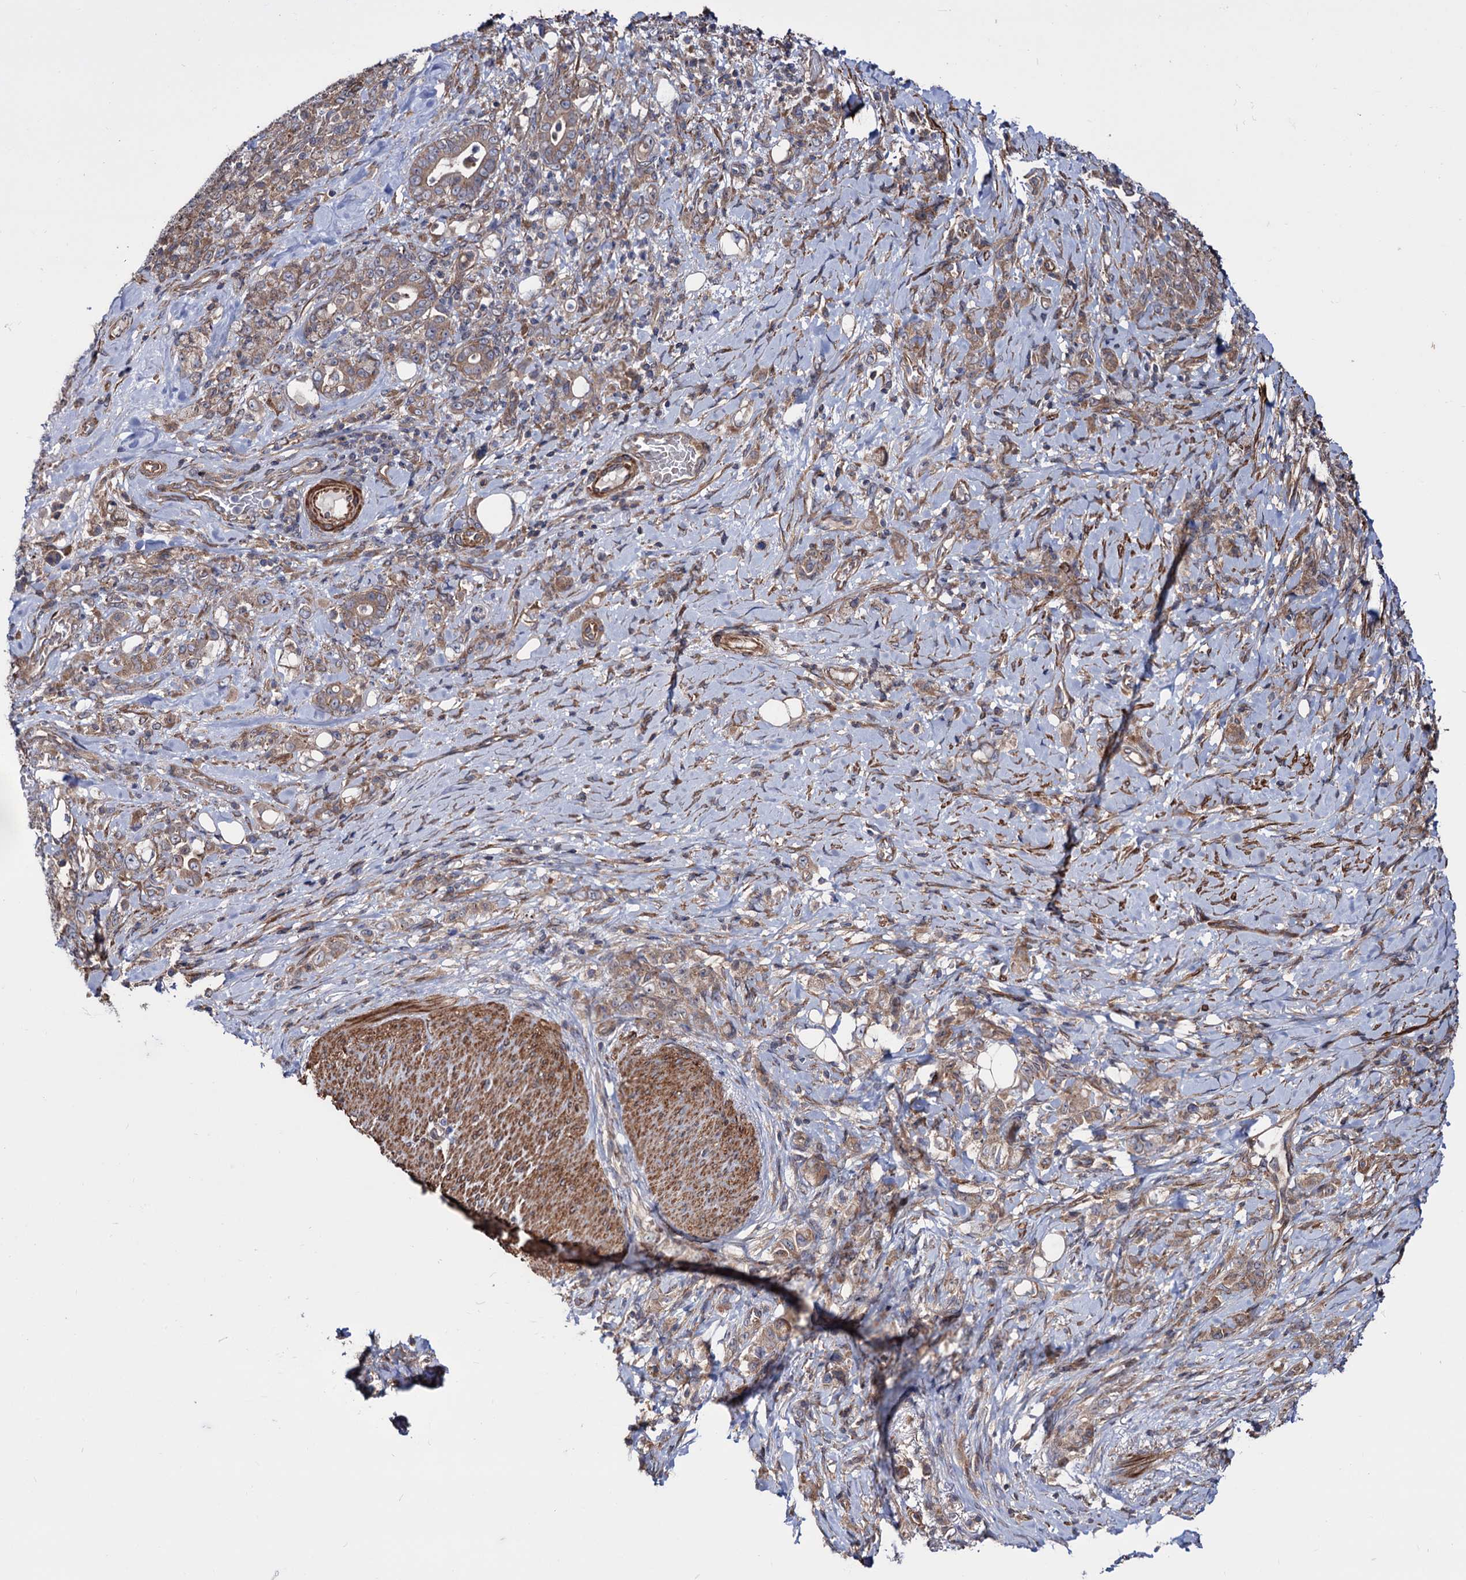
{"staining": {"intensity": "moderate", "quantity": ">75%", "location": "cytoplasmic/membranous"}, "tissue": "stomach cancer", "cell_type": "Tumor cells", "image_type": "cancer", "snomed": [{"axis": "morphology", "description": "Adenocarcinoma, NOS"}, {"axis": "topography", "description": "Stomach"}], "caption": "Immunohistochemistry (IHC) (DAB) staining of human stomach adenocarcinoma exhibits moderate cytoplasmic/membranous protein expression in approximately >75% of tumor cells. Nuclei are stained in blue.", "gene": "FERMT2", "patient": {"sex": "female", "age": 79}}